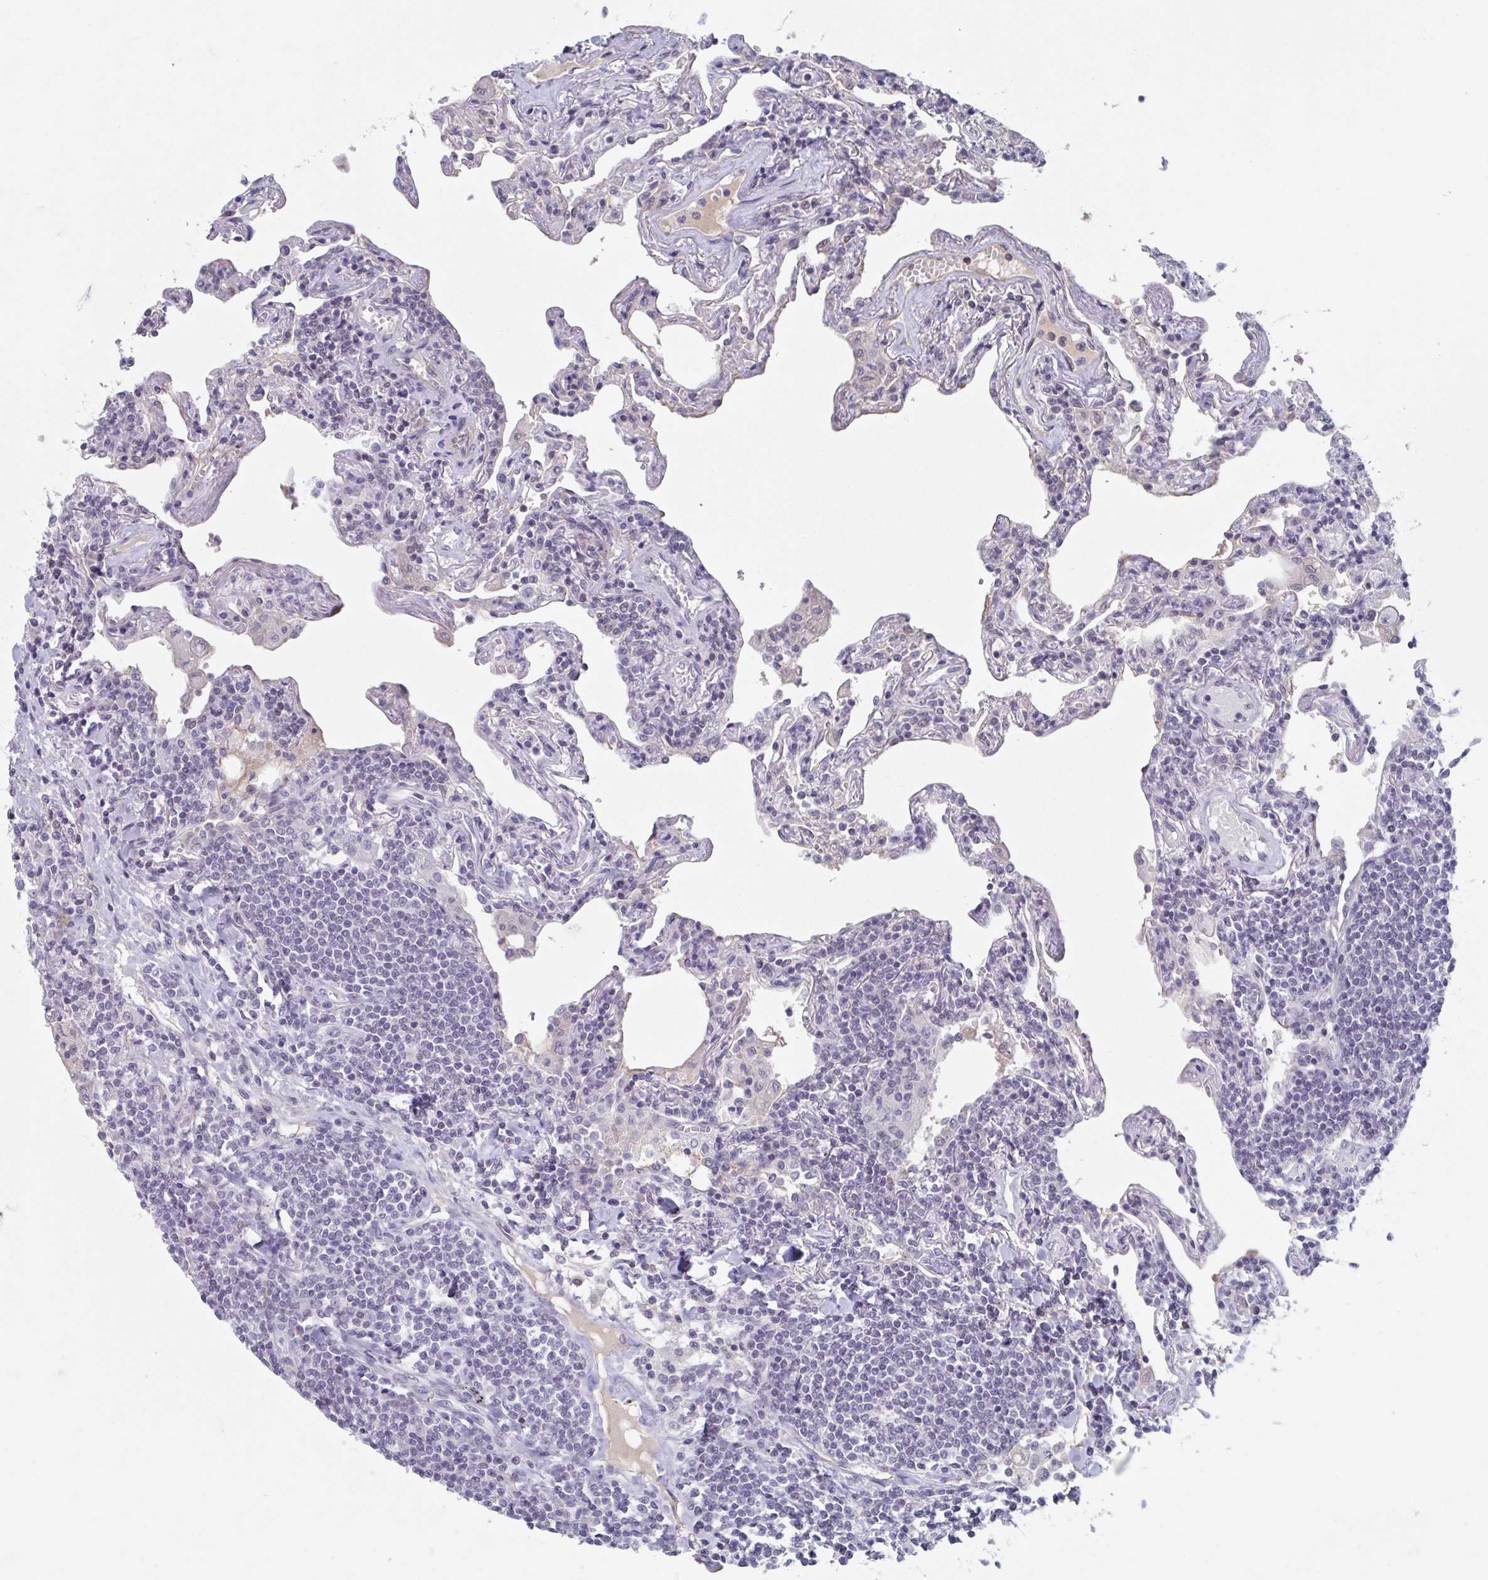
{"staining": {"intensity": "negative", "quantity": "none", "location": "none"}, "tissue": "lymphoma", "cell_type": "Tumor cells", "image_type": "cancer", "snomed": [{"axis": "morphology", "description": "Malignant lymphoma, non-Hodgkin's type, Low grade"}, {"axis": "topography", "description": "Lung"}], "caption": "This image is of lymphoma stained with immunohistochemistry (IHC) to label a protein in brown with the nuclei are counter-stained blue. There is no staining in tumor cells.", "gene": "KDM4D", "patient": {"sex": "female", "age": 71}}